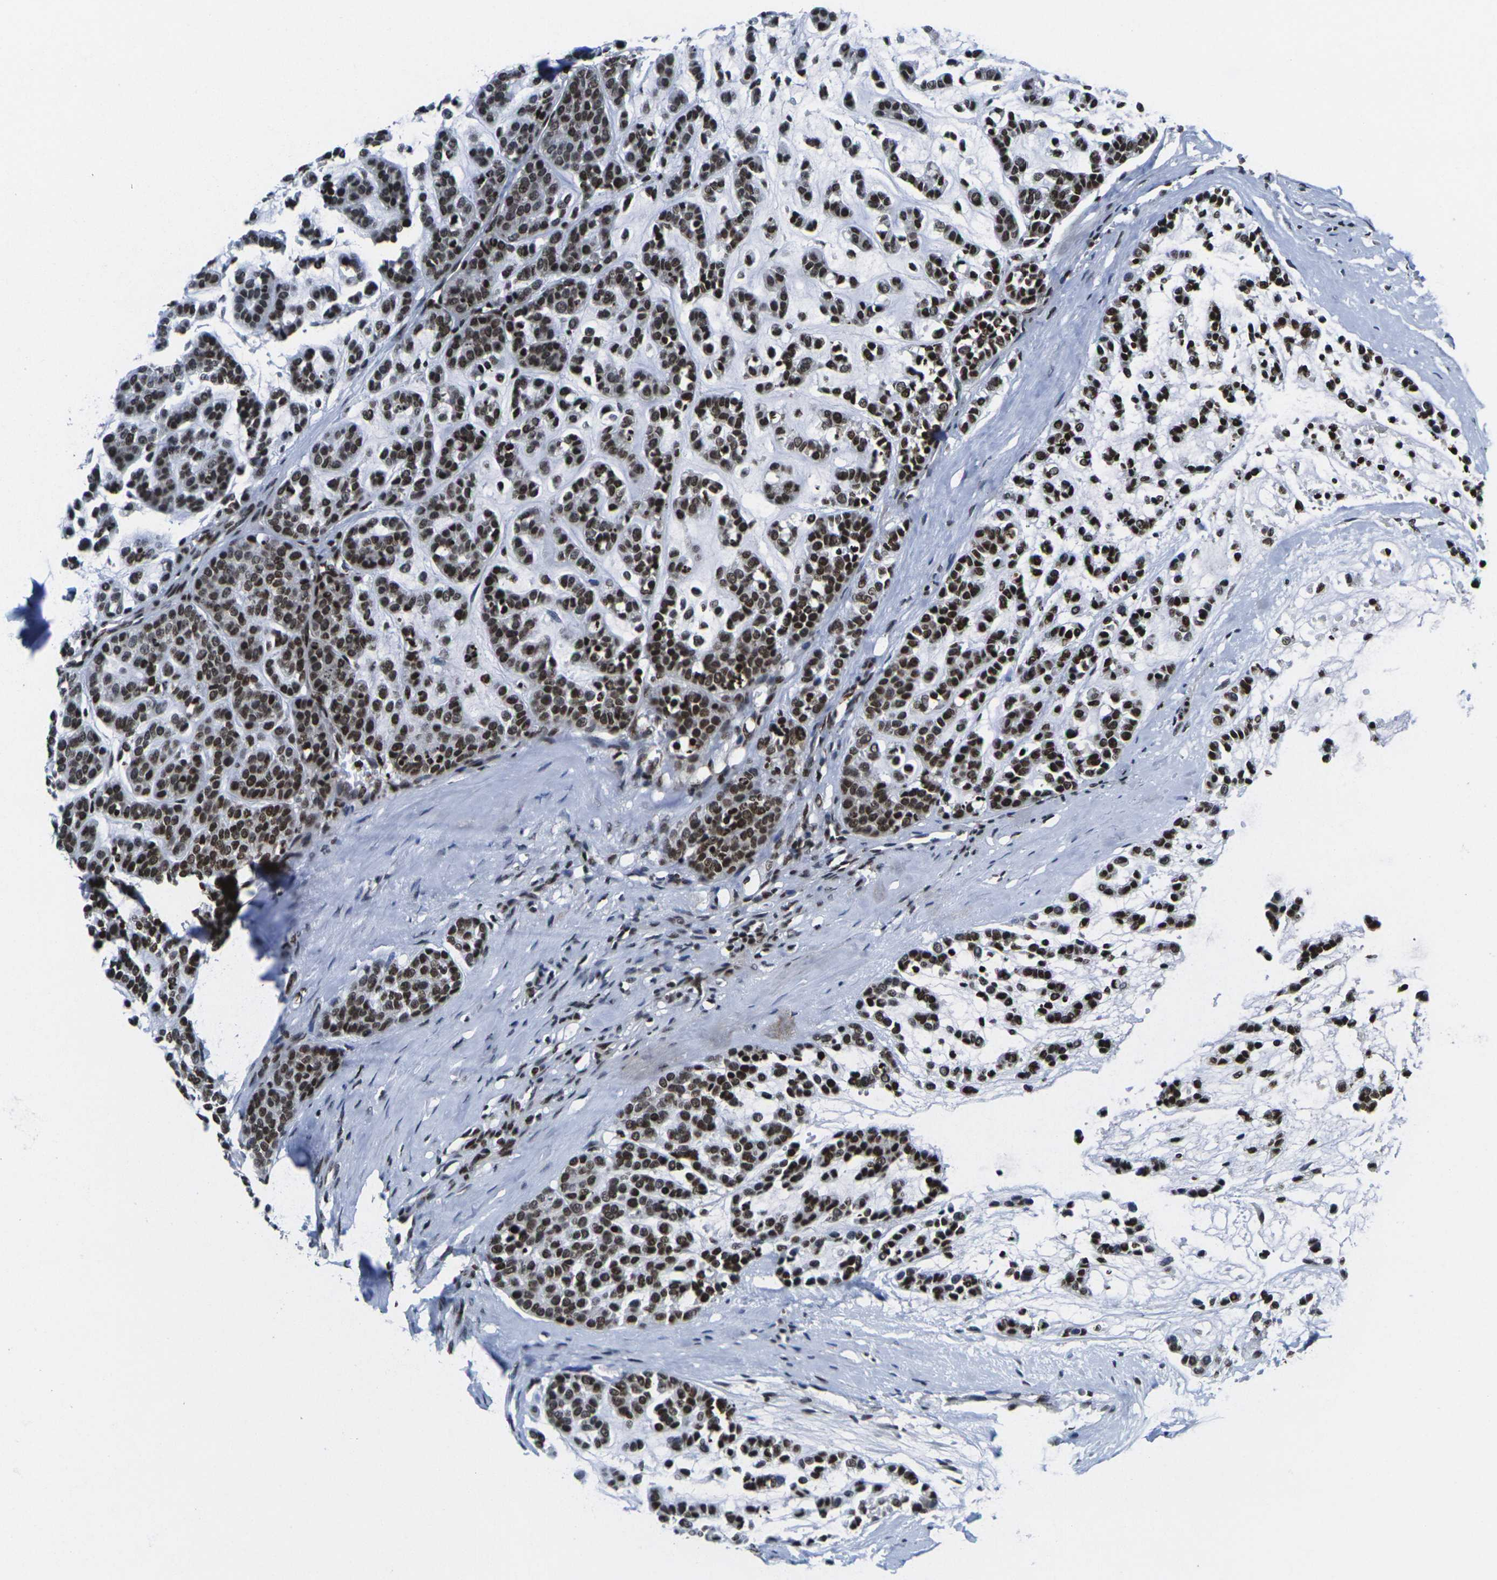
{"staining": {"intensity": "strong", "quantity": ">75%", "location": "nuclear"}, "tissue": "head and neck cancer", "cell_type": "Tumor cells", "image_type": "cancer", "snomed": [{"axis": "morphology", "description": "Adenocarcinoma, NOS"}, {"axis": "morphology", "description": "Adenoma, NOS"}, {"axis": "topography", "description": "Head-Neck"}], "caption": "Immunohistochemistry (IHC) photomicrograph of human head and neck cancer (adenocarcinoma) stained for a protein (brown), which demonstrates high levels of strong nuclear expression in about >75% of tumor cells.", "gene": "H1-10", "patient": {"sex": "female", "age": 55}}